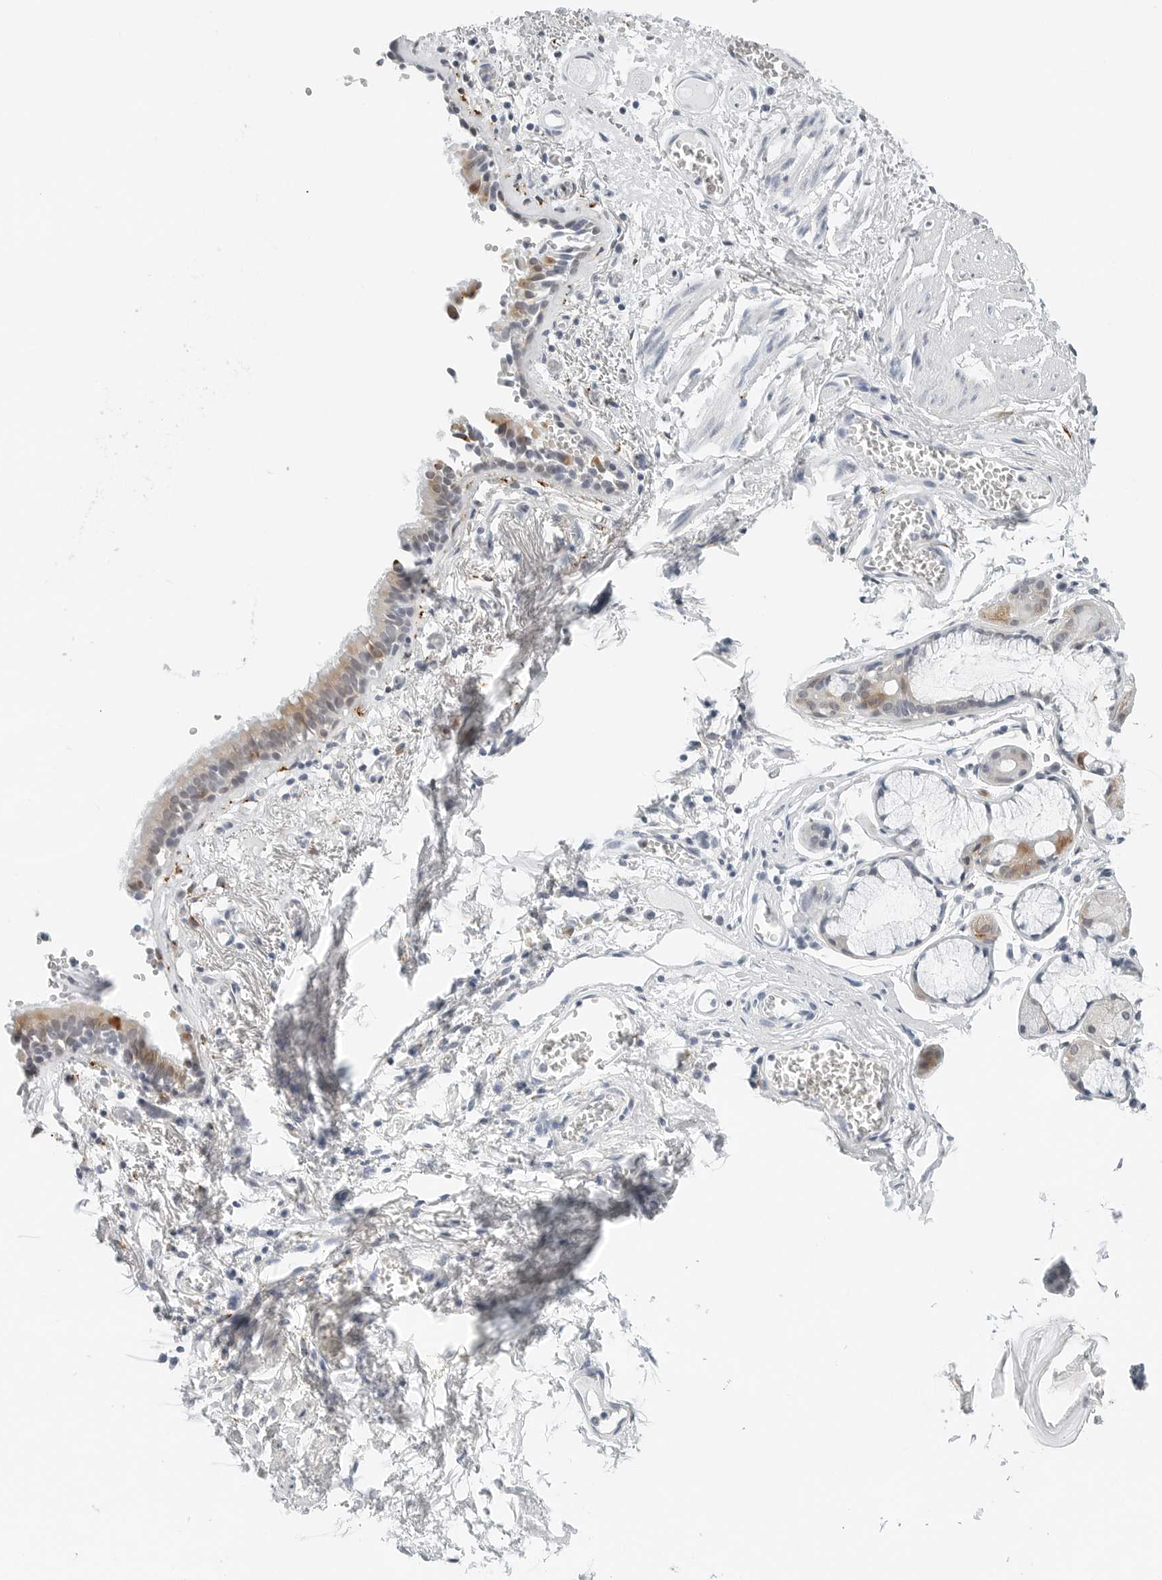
{"staining": {"intensity": "moderate", "quantity": "25%-75%", "location": "cytoplasmic/membranous"}, "tissue": "bronchus", "cell_type": "Respiratory epithelial cells", "image_type": "normal", "snomed": [{"axis": "morphology", "description": "Normal tissue, NOS"}, {"axis": "topography", "description": "Bronchus"}, {"axis": "topography", "description": "Lung"}], "caption": "Brown immunohistochemical staining in unremarkable human bronchus exhibits moderate cytoplasmic/membranous staining in about 25%-75% of respiratory epithelial cells. (DAB = brown stain, brightfield microscopy at high magnification).", "gene": "P4HA2", "patient": {"sex": "male", "age": 56}}